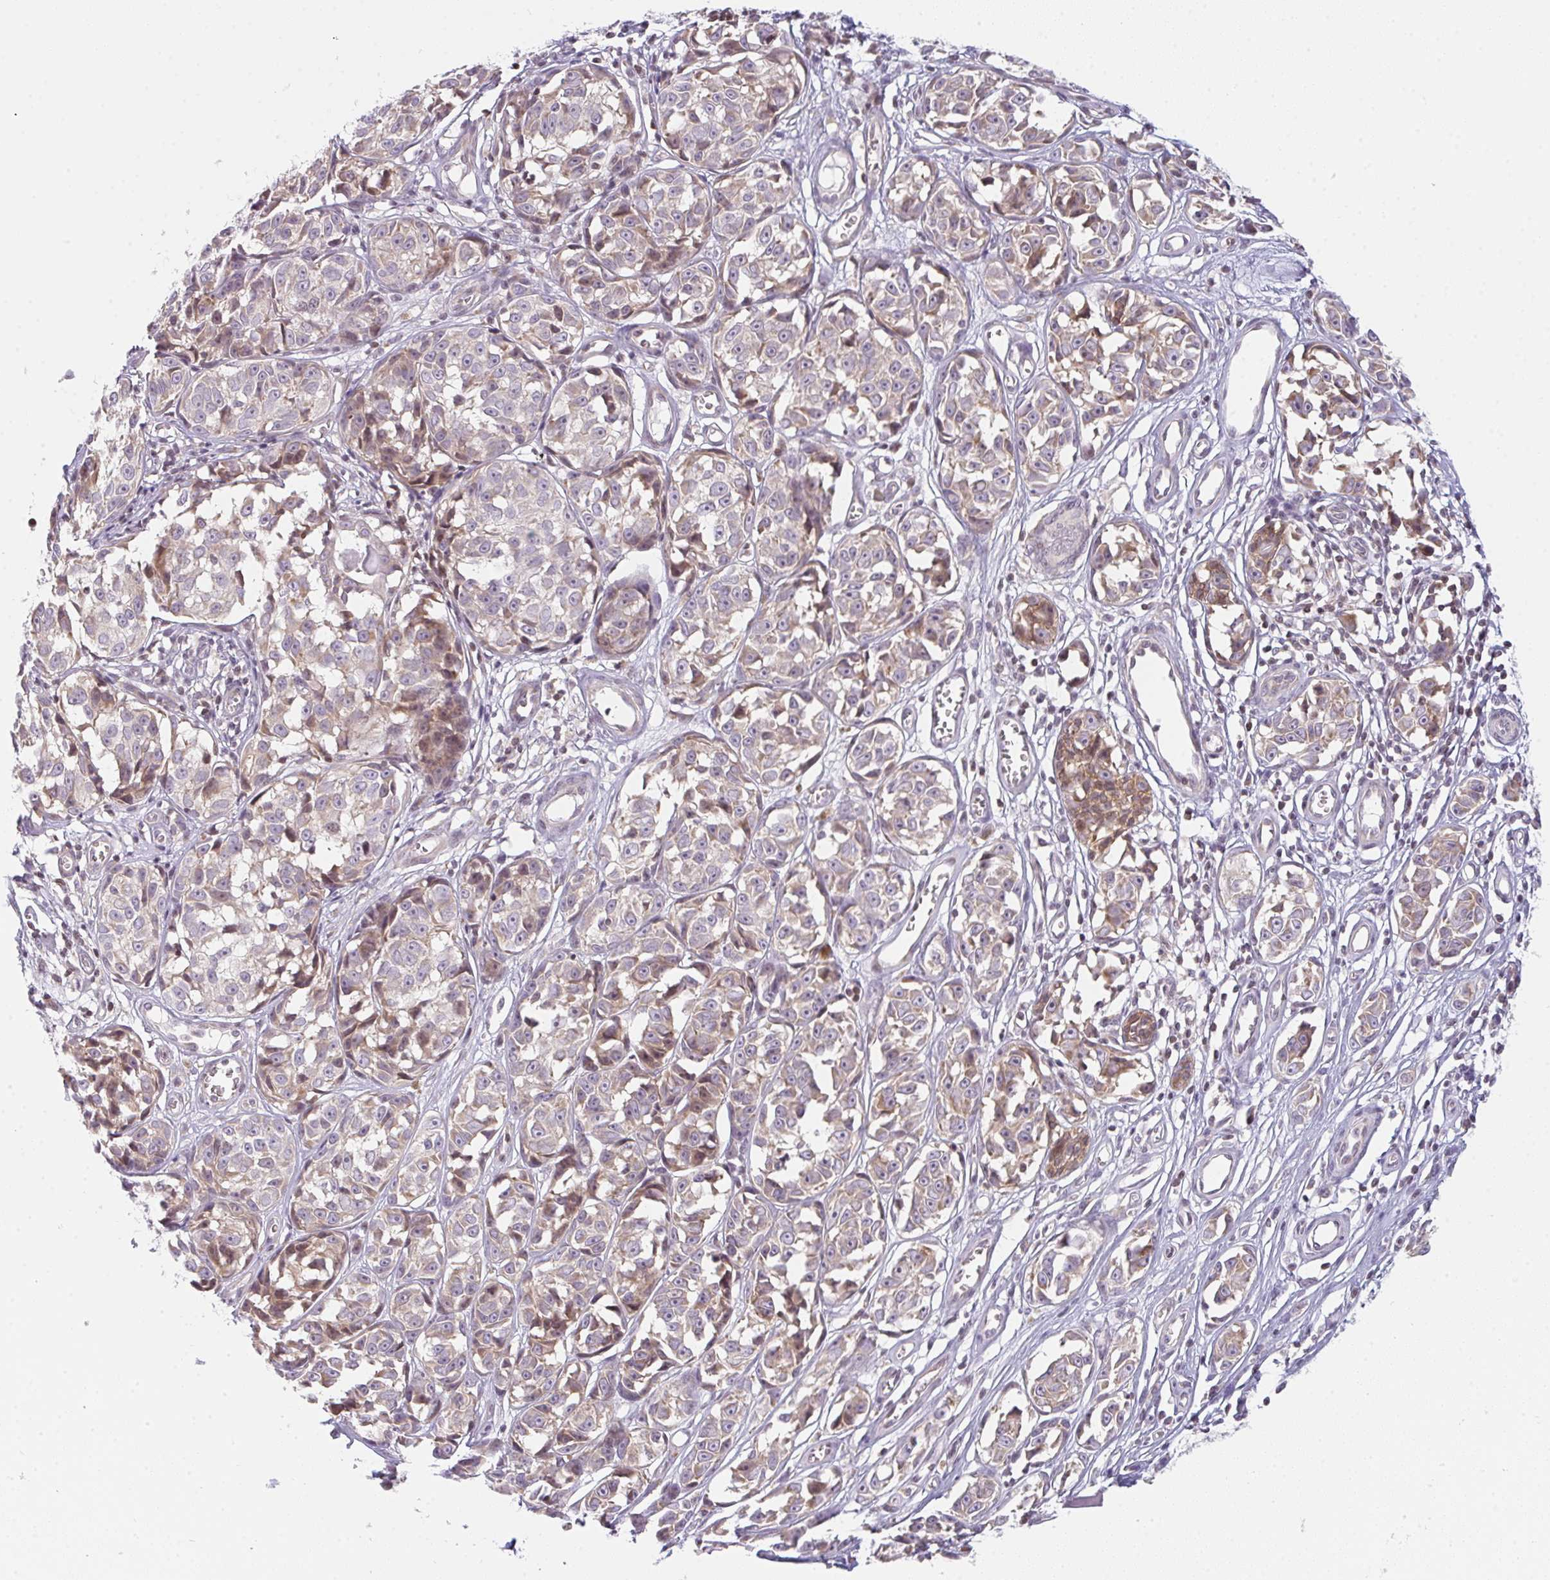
{"staining": {"intensity": "weak", "quantity": ">75%", "location": "cytoplasmic/membranous"}, "tissue": "melanoma", "cell_type": "Tumor cells", "image_type": "cancer", "snomed": [{"axis": "morphology", "description": "Malignant melanoma, NOS"}, {"axis": "topography", "description": "Skin"}], "caption": "A brown stain highlights weak cytoplasmic/membranous staining of a protein in human malignant melanoma tumor cells.", "gene": "TMEM237", "patient": {"sex": "male", "age": 73}}